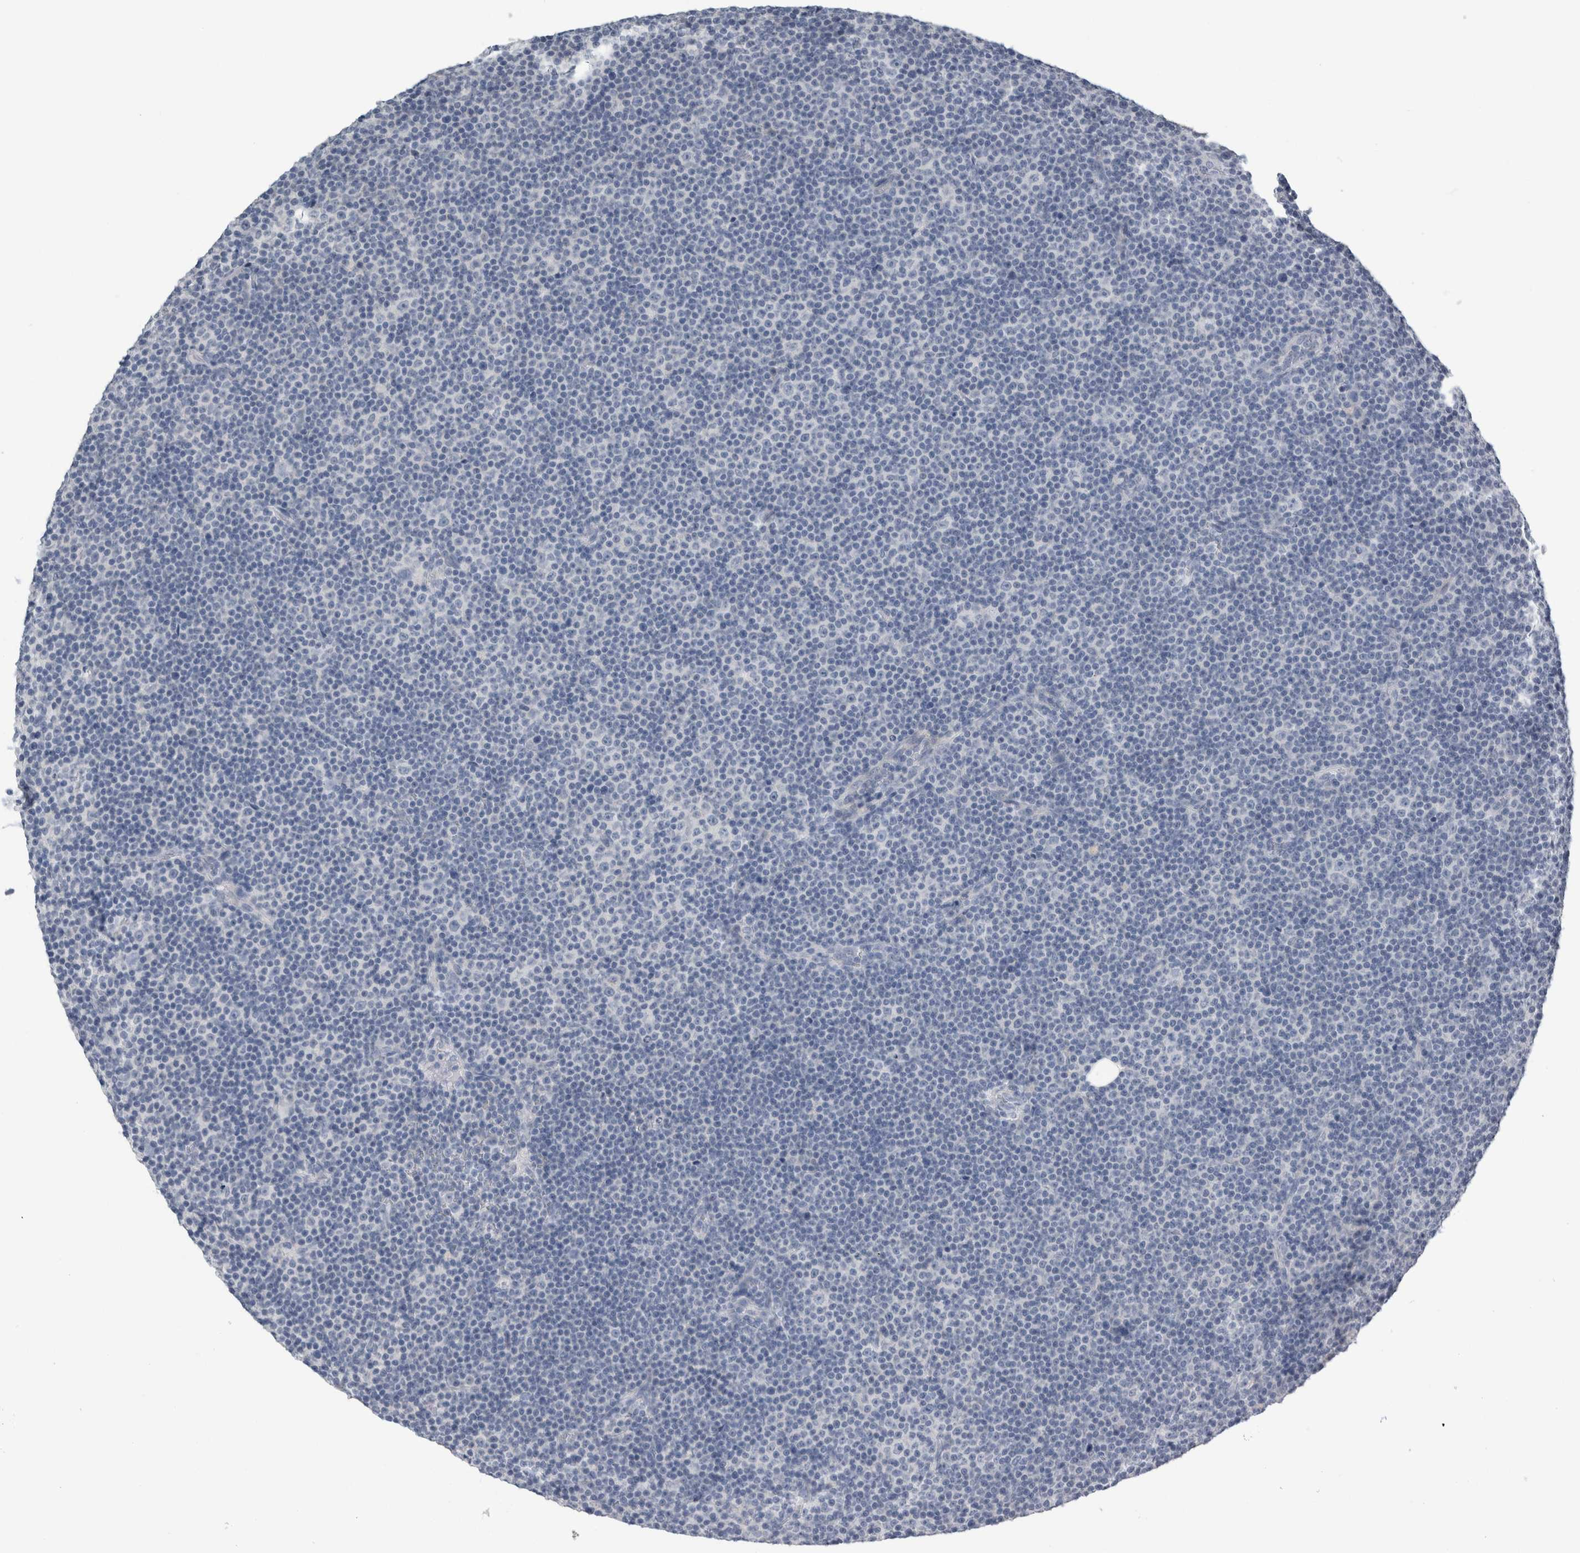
{"staining": {"intensity": "negative", "quantity": "none", "location": "none"}, "tissue": "lymphoma", "cell_type": "Tumor cells", "image_type": "cancer", "snomed": [{"axis": "morphology", "description": "Malignant lymphoma, non-Hodgkin's type, Low grade"}, {"axis": "topography", "description": "Lymph node"}], "caption": "High magnification brightfield microscopy of malignant lymphoma, non-Hodgkin's type (low-grade) stained with DAB (3,3'-diaminobenzidine) (brown) and counterstained with hematoxylin (blue): tumor cells show no significant positivity.", "gene": "NEFM", "patient": {"sex": "female", "age": 67}}